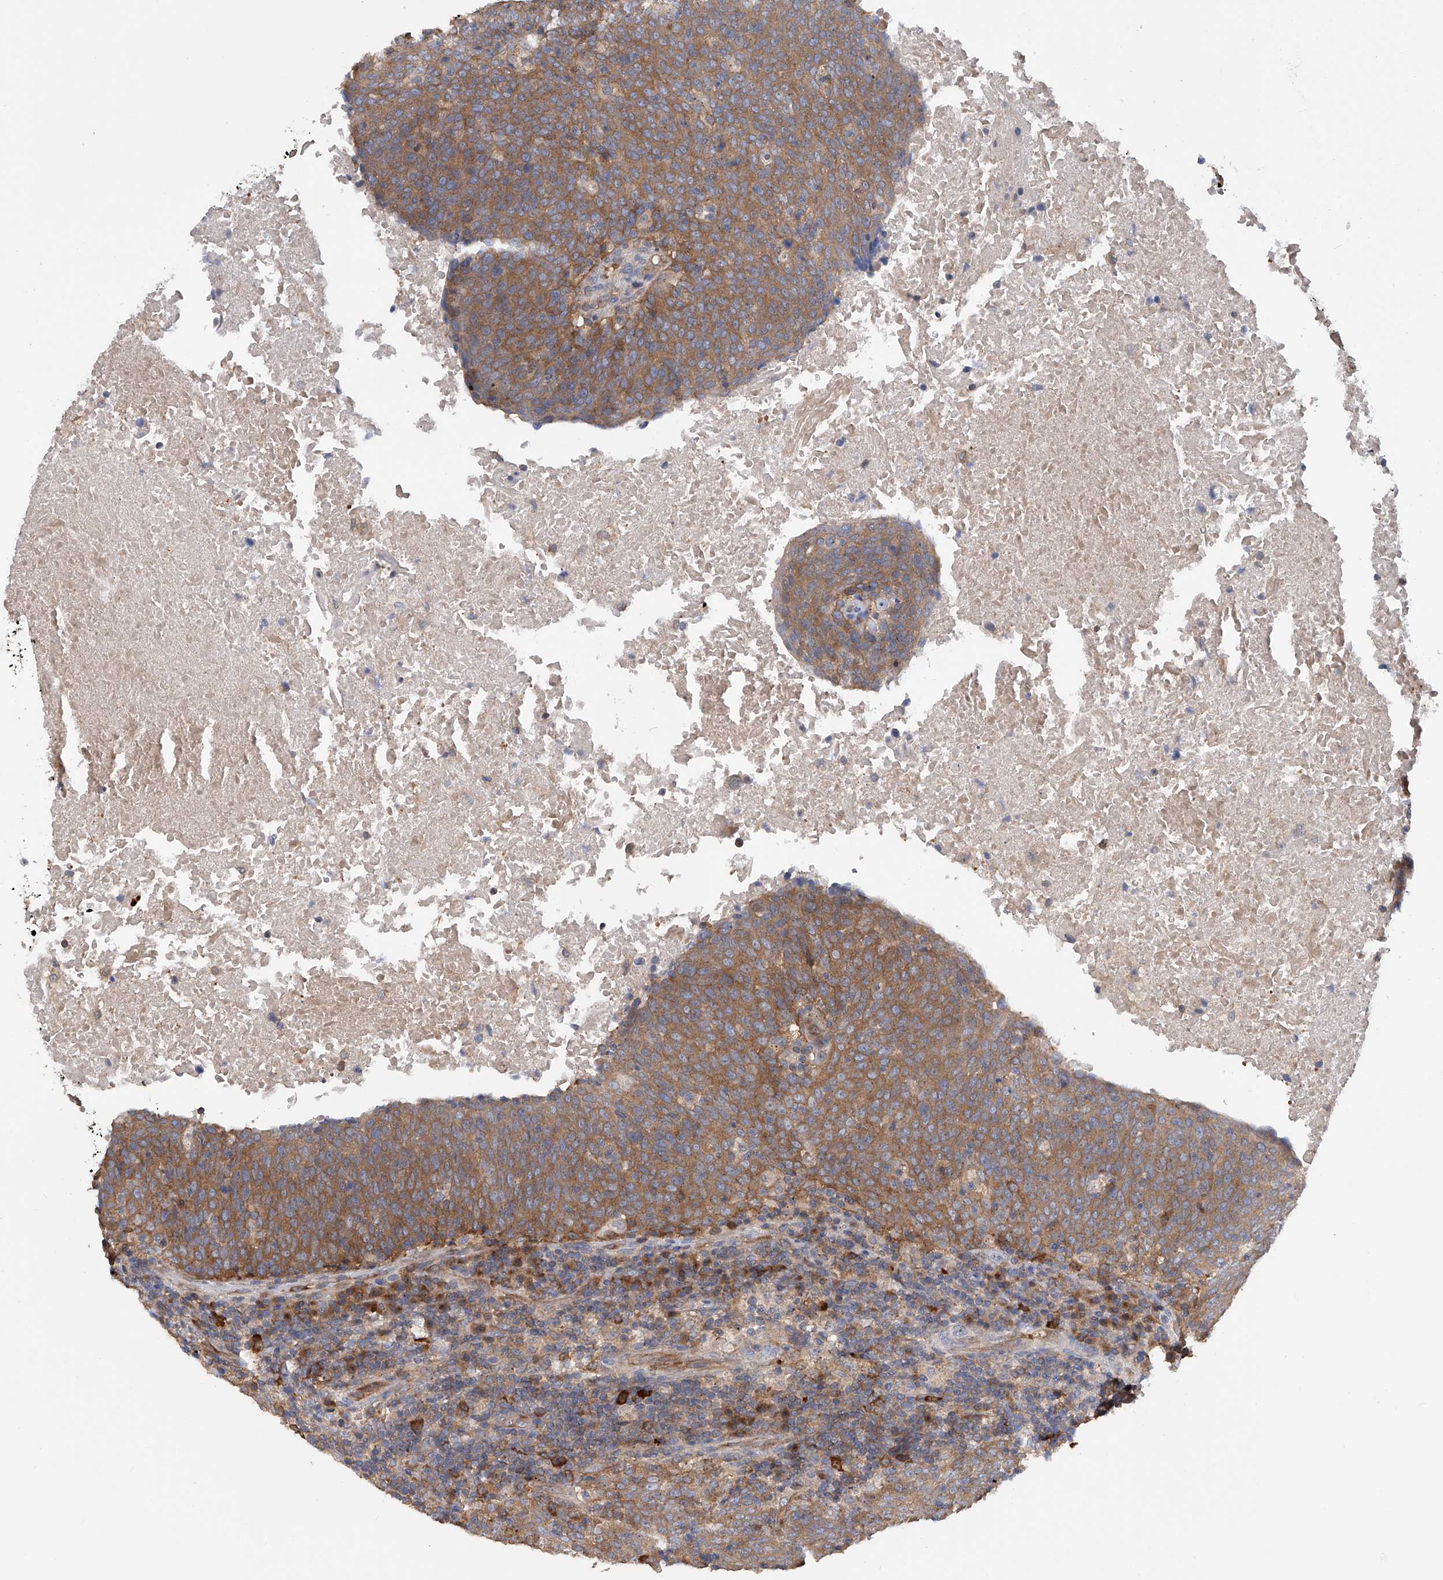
{"staining": {"intensity": "moderate", "quantity": ">75%", "location": "cytoplasmic/membranous"}, "tissue": "head and neck cancer", "cell_type": "Tumor cells", "image_type": "cancer", "snomed": [{"axis": "morphology", "description": "Squamous cell carcinoma, NOS"}, {"axis": "morphology", "description": "Squamous cell carcinoma, metastatic, NOS"}, {"axis": "topography", "description": "Lymph node"}, {"axis": "topography", "description": "Head-Neck"}], "caption": "Immunohistochemistry (IHC) of human squamous cell carcinoma (head and neck) exhibits medium levels of moderate cytoplasmic/membranous staining in approximately >75% of tumor cells. Ihc stains the protein of interest in brown and the nuclei are stained blue.", "gene": "NUDT17", "patient": {"sex": "male", "age": 62}}